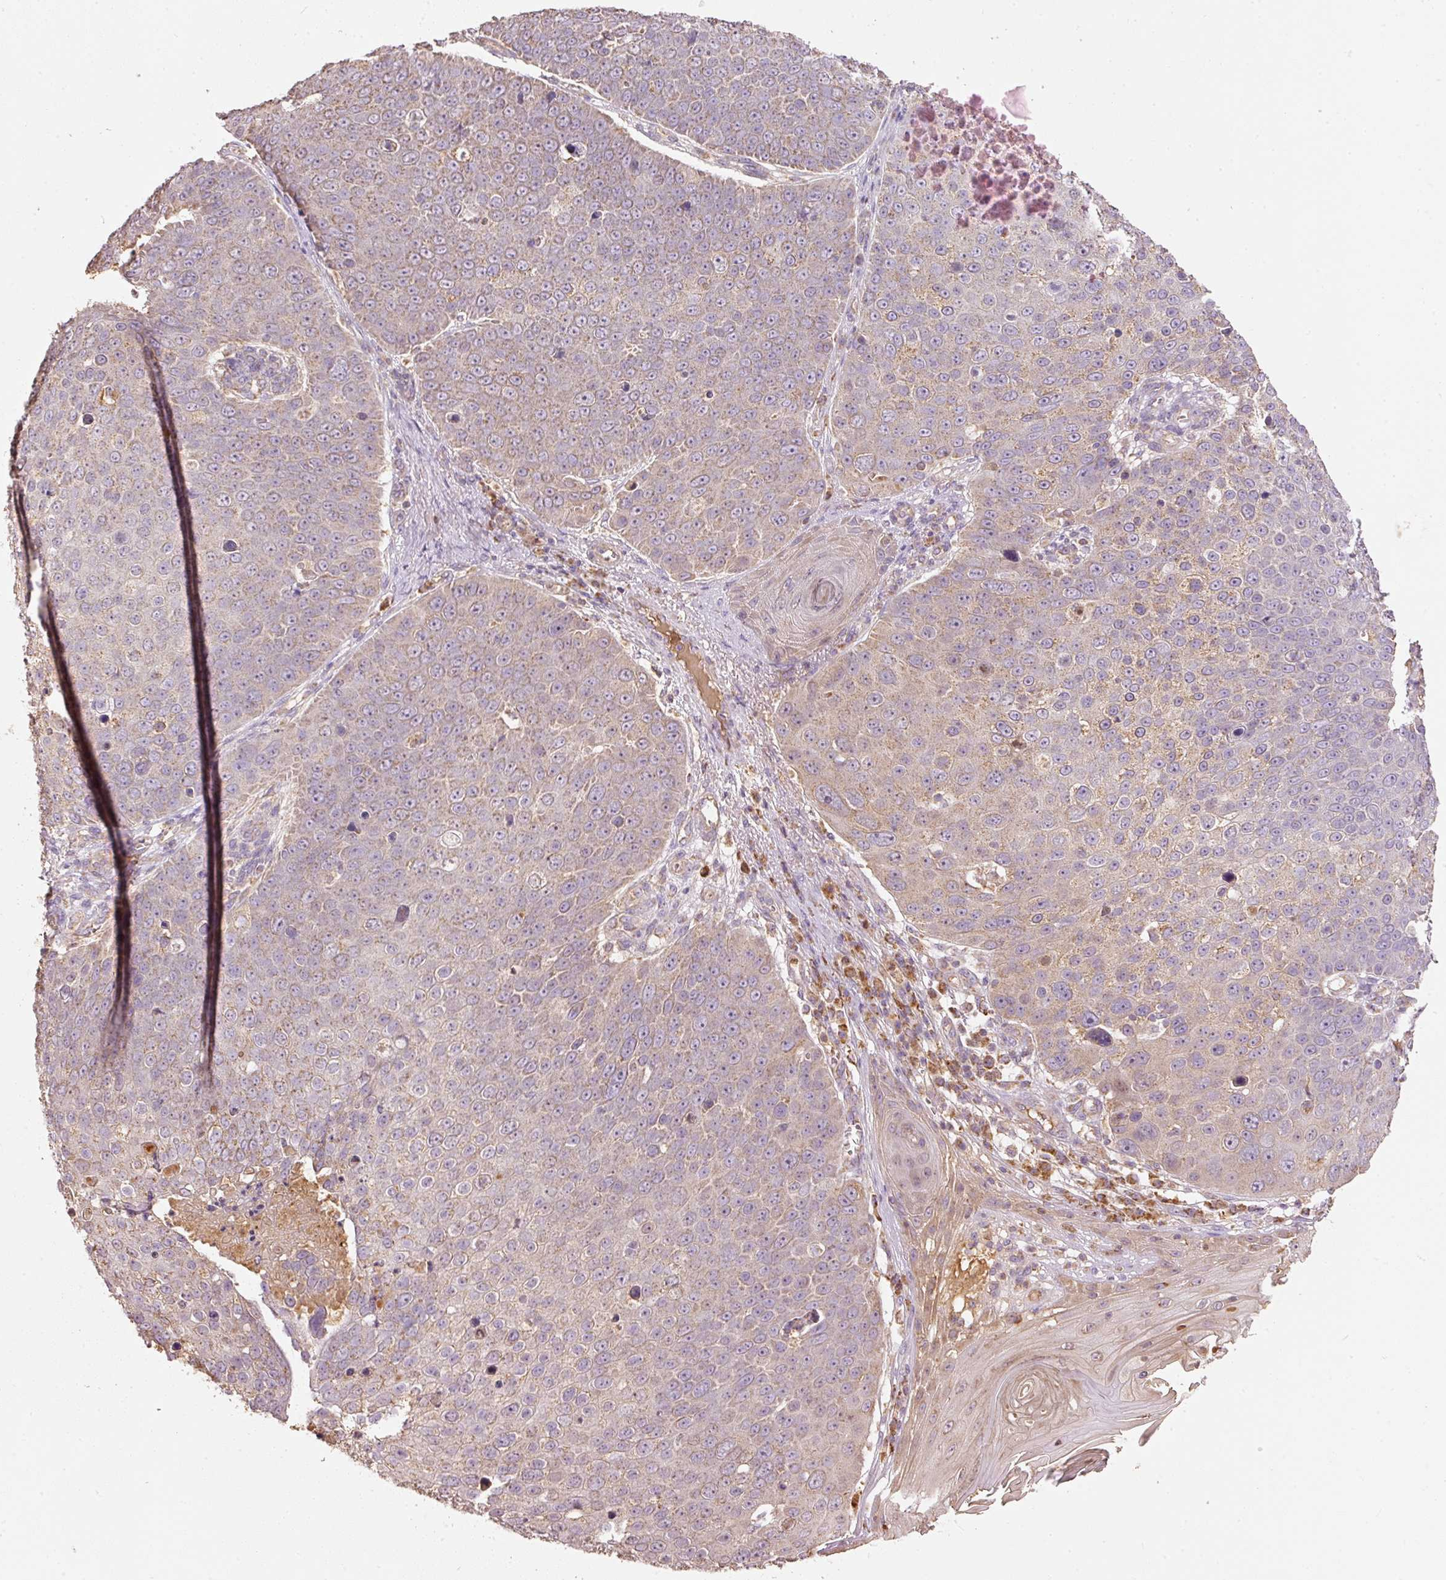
{"staining": {"intensity": "weak", "quantity": "25%-75%", "location": "cytoplasmic/membranous"}, "tissue": "skin cancer", "cell_type": "Tumor cells", "image_type": "cancer", "snomed": [{"axis": "morphology", "description": "Squamous cell carcinoma, NOS"}, {"axis": "topography", "description": "Skin"}], "caption": "Skin squamous cell carcinoma stained with DAB (3,3'-diaminobenzidine) IHC shows low levels of weak cytoplasmic/membranous expression in about 25%-75% of tumor cells.", "gene": "PSENEN", "patient": {"sex": "male", "age": 71}}